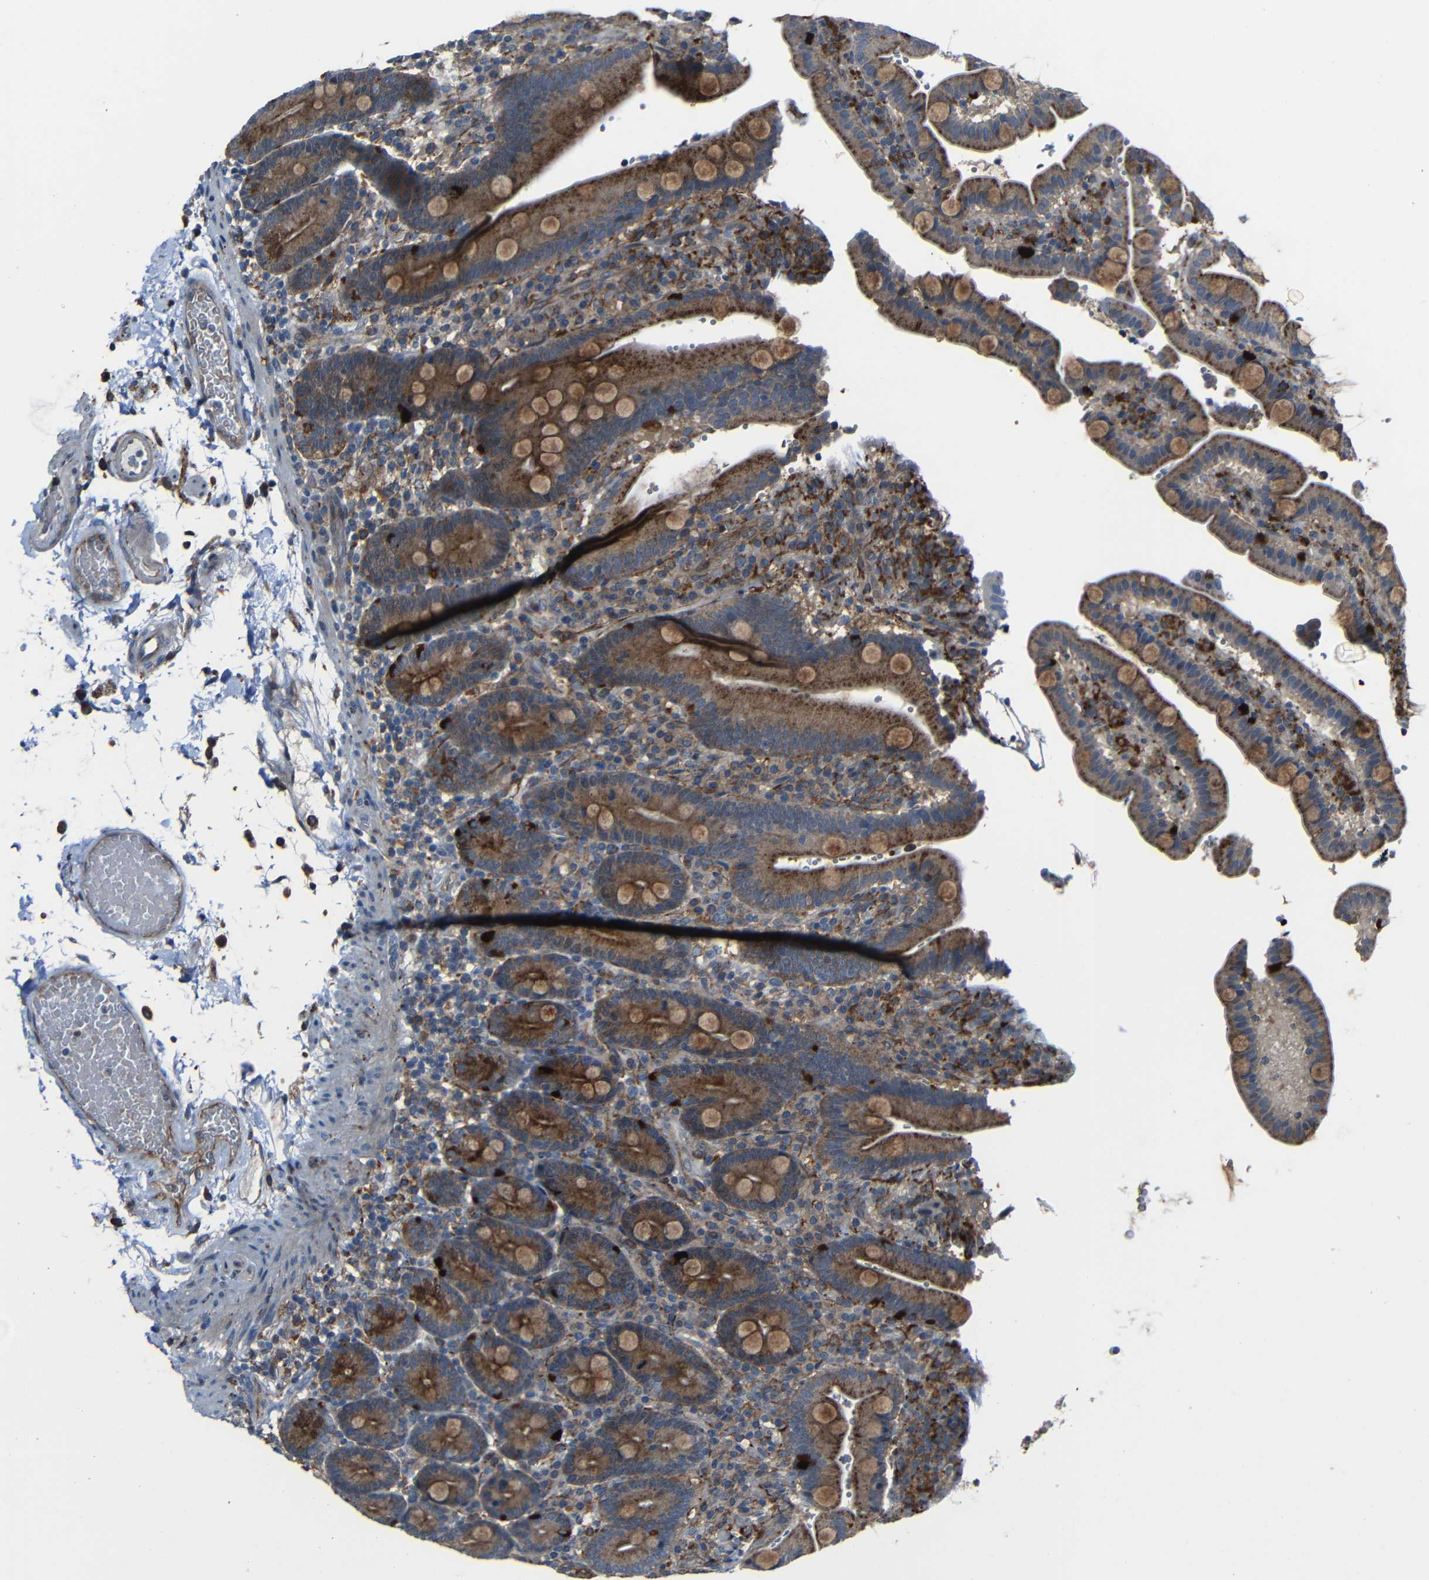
{"staining": {"intensity": "moderate", "quantity": ">75%", "location": "cytoplasmic/membranous"}, "tissue": "duodenum", "cell_type": "Glandular cells", "image_type": "normal", "snomed": [{"axis": "morphology", "description": "Normal tissue, NOS"}, {"axis": "topography", "description": "Small intestine, NOS"}], "caption": "Moderate cytoplasmic/membranous positivity is appreciated in about >75% of glandular cells in benign duodenum.", "gene": "DNAJC5", "patient": {"sex": "female", "age": 71}}